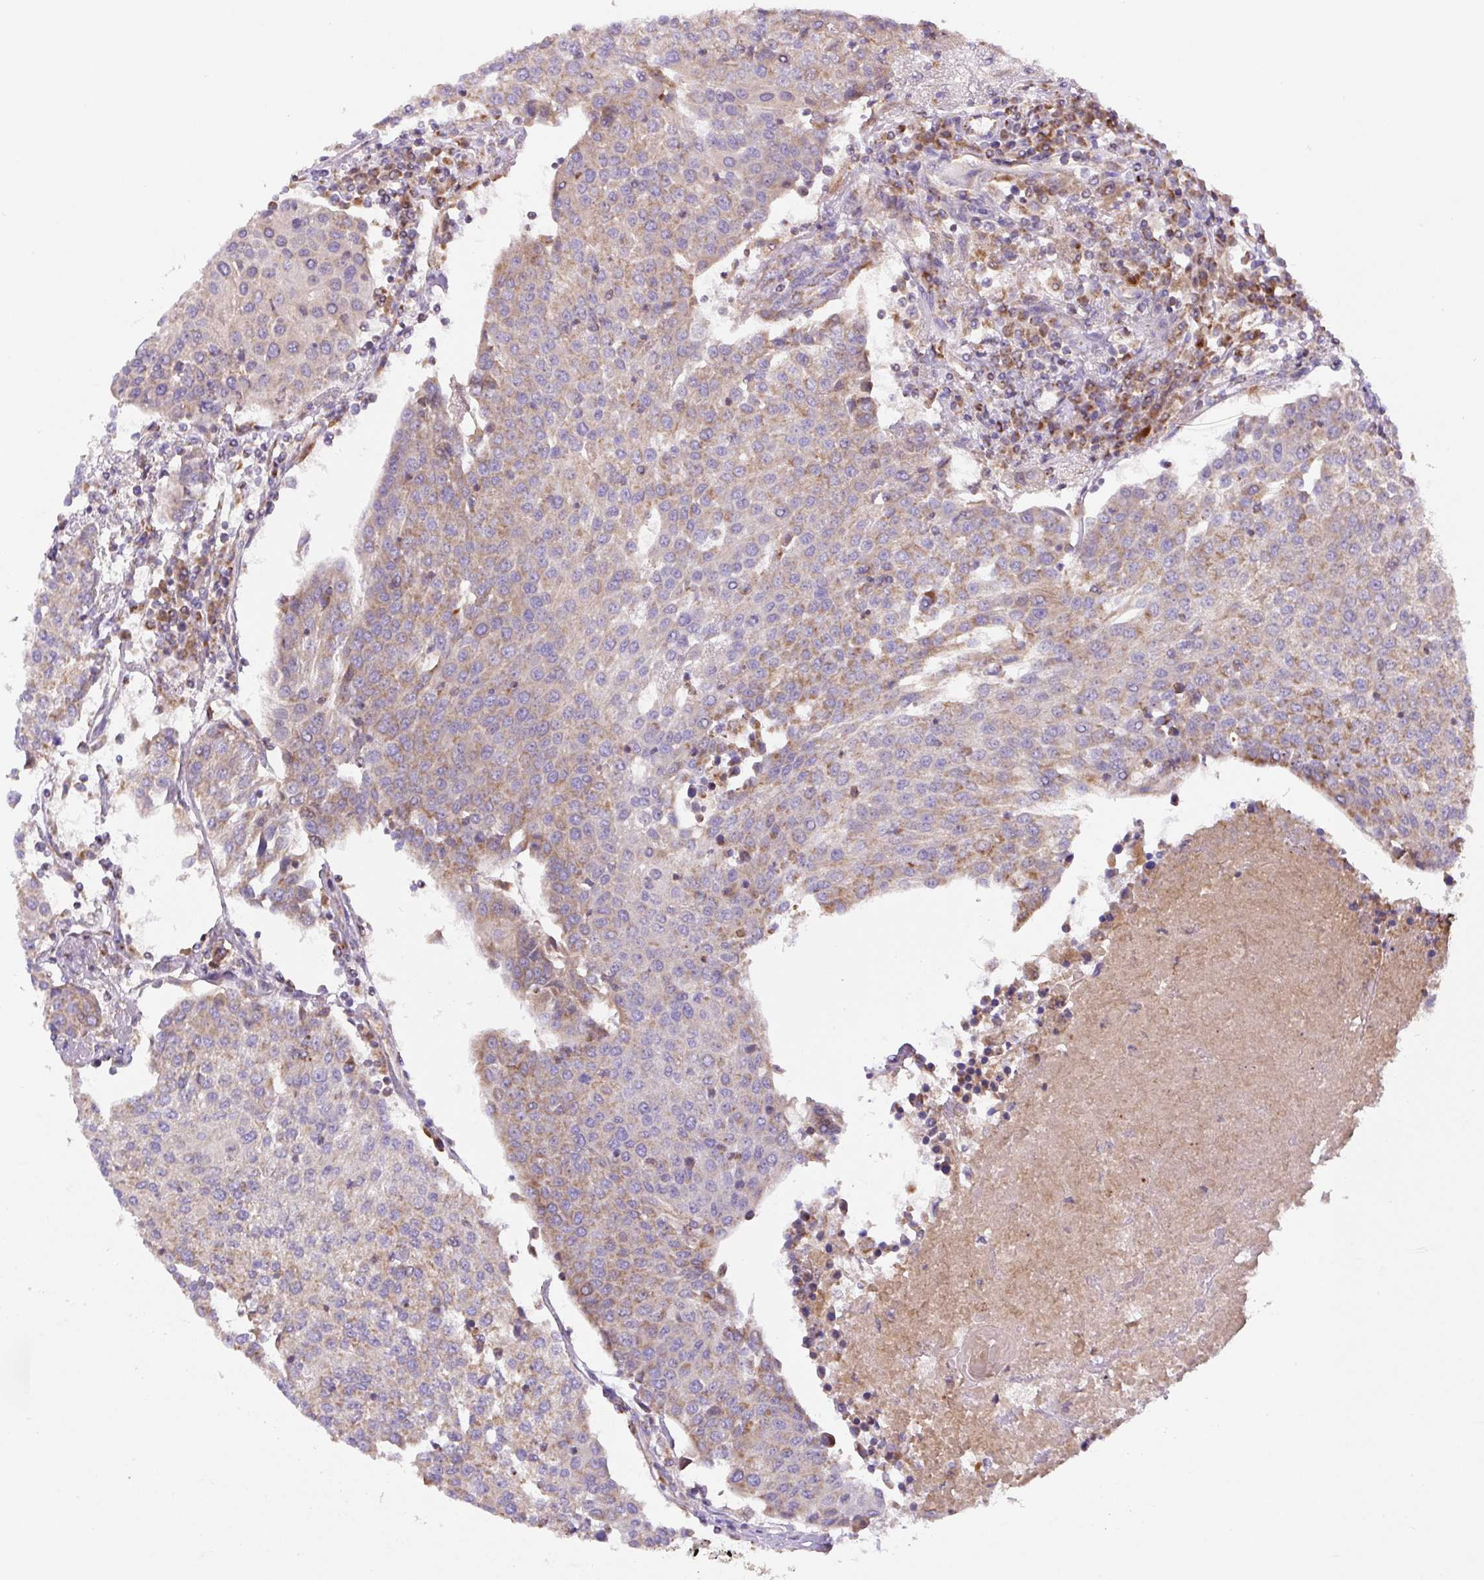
{"staining": {"intensity": "moderate", "quantity": ">75%", "location": "cytoplasmic/membranous"}, "tissue": "urothelial cancer", "cell_type": "Tumor cells", "image_type": "cancer", "snomed": [{"axis": "morphology", "description": "Urothelial carcinoma, High grade"}, {"axis": "topography", "description": "Urinary bladder"}], "caption": "Protein positivity by immunohistochemistry (IHC) reveals moderate cytoplasmic/membranous expression in about >75% of tumor cells in high-grade urothelial carcinoma.", "gene": "MT-CO2", "patient": {"sex": "female", "age": 85}}